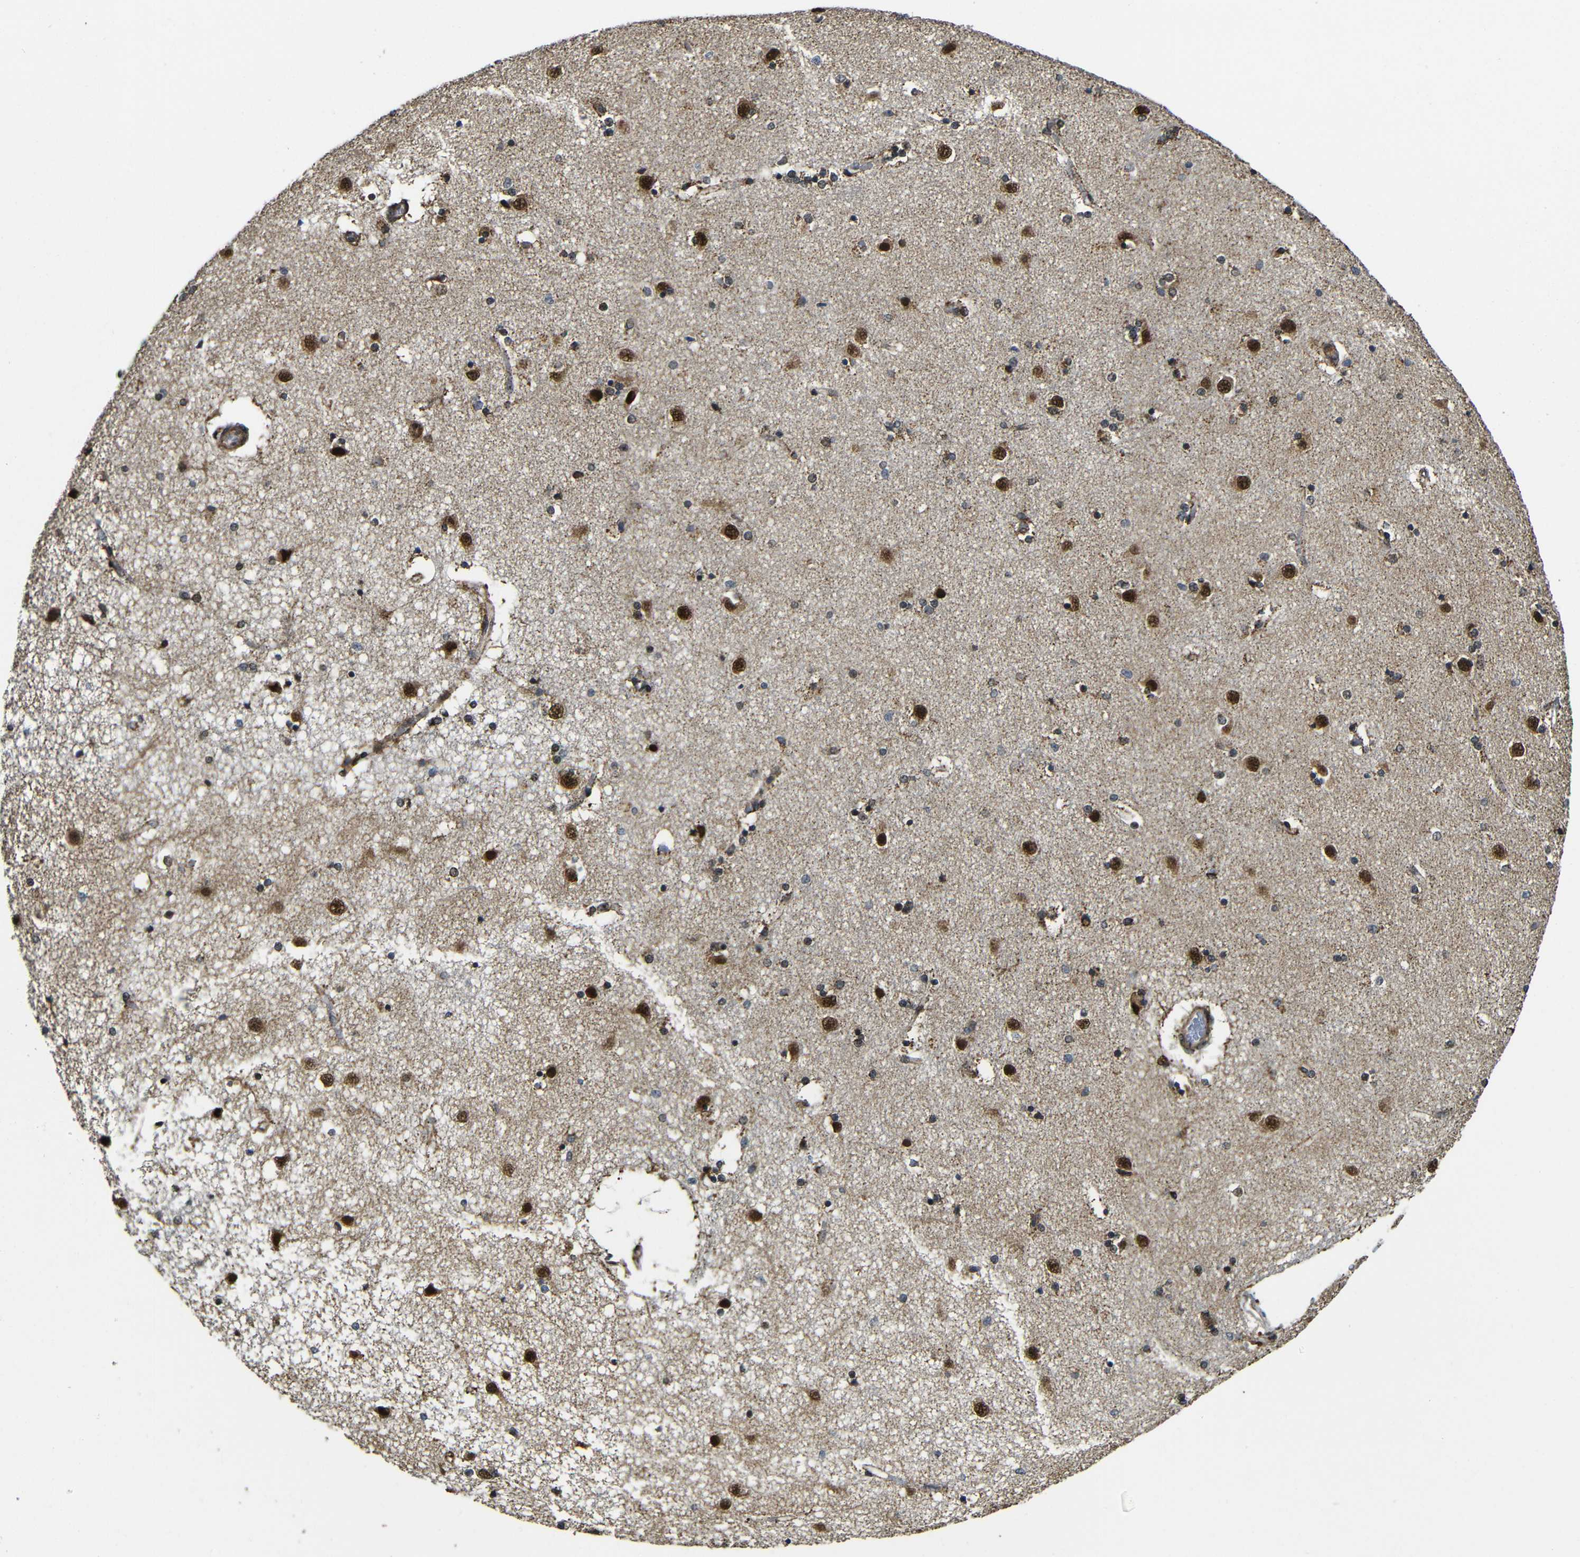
{"staining": {"intensity": "moderate", "quantity": "25%-75%", "location": "cytoplasmic/membranous,nuclear"}, "tissue": "caudate", "cell_type": "Glial cells", "image_type": "normal", "snomed": [{"axis": "morphology", "description": "Normal tissue, NOS"}, {"axis": "topography", "description": "Lateral ventricle wall"}], "caption": "Immunohistochemical staining of unremarkable caudate displays moderate cytoplasmic/membranous,nuclear protein positivity in approximately 25%-75% of glial cells.", "gene": "FAM172A", "patient": {"sex": "female", "age": 54}}